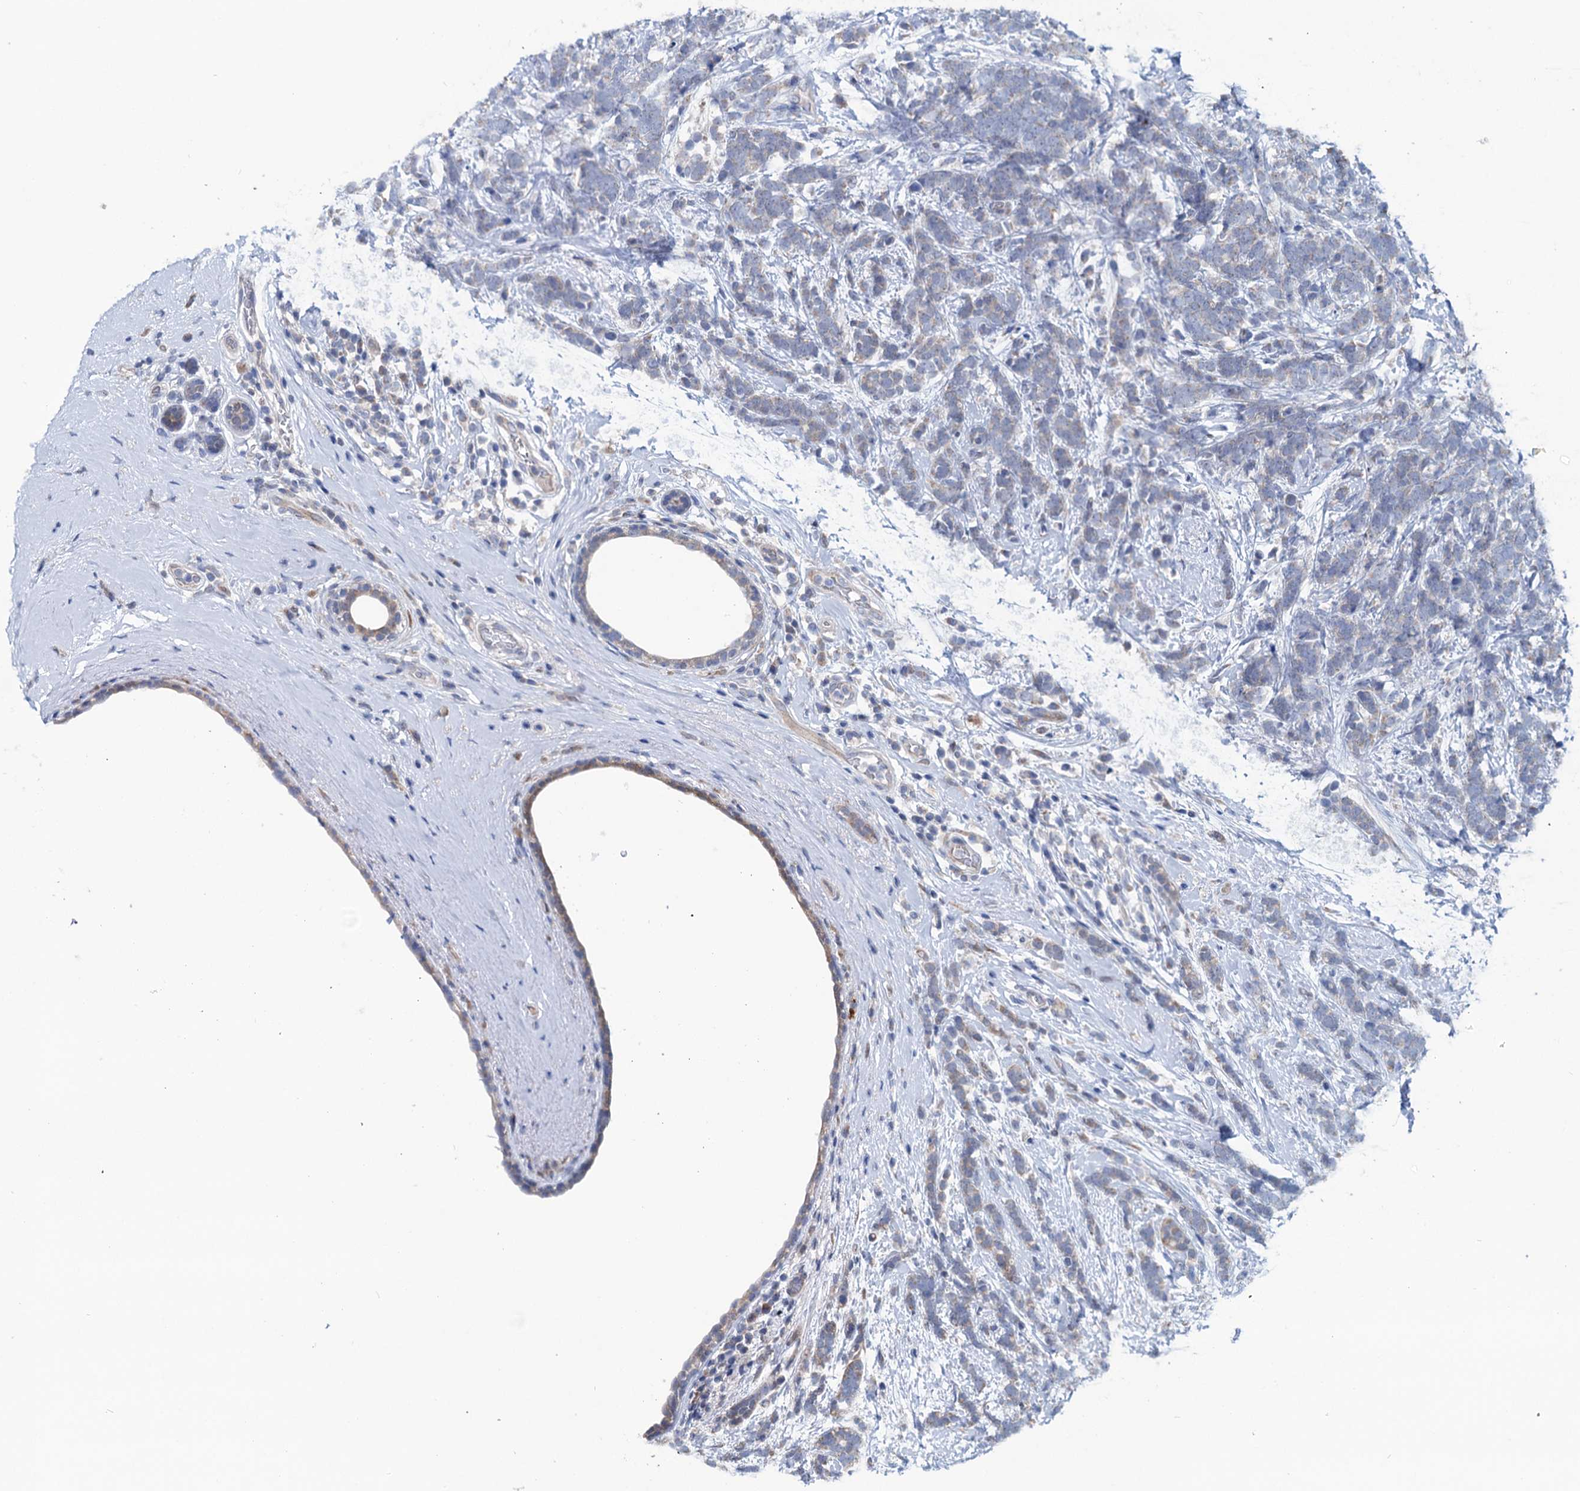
{"staining": {"intensity": "negative", "quantity": "none", "location": "none"}, "tissue": "breast cancer", "cell_type": "Tumor cells", "image_type": "cancer", "snomed": [{"axis": "morphology", "description": "Lobular carcinoma"}, {"axis": "topography", "description": "Breast"}], "caption": "High power microscopy micrograph of an immunohistochemistry (IHC) image of lobular carcinoma (breast), revealing no significant expression in tumor cells.", "gene": "EYA4", "patient": {"sex": "female", "age": 58}}